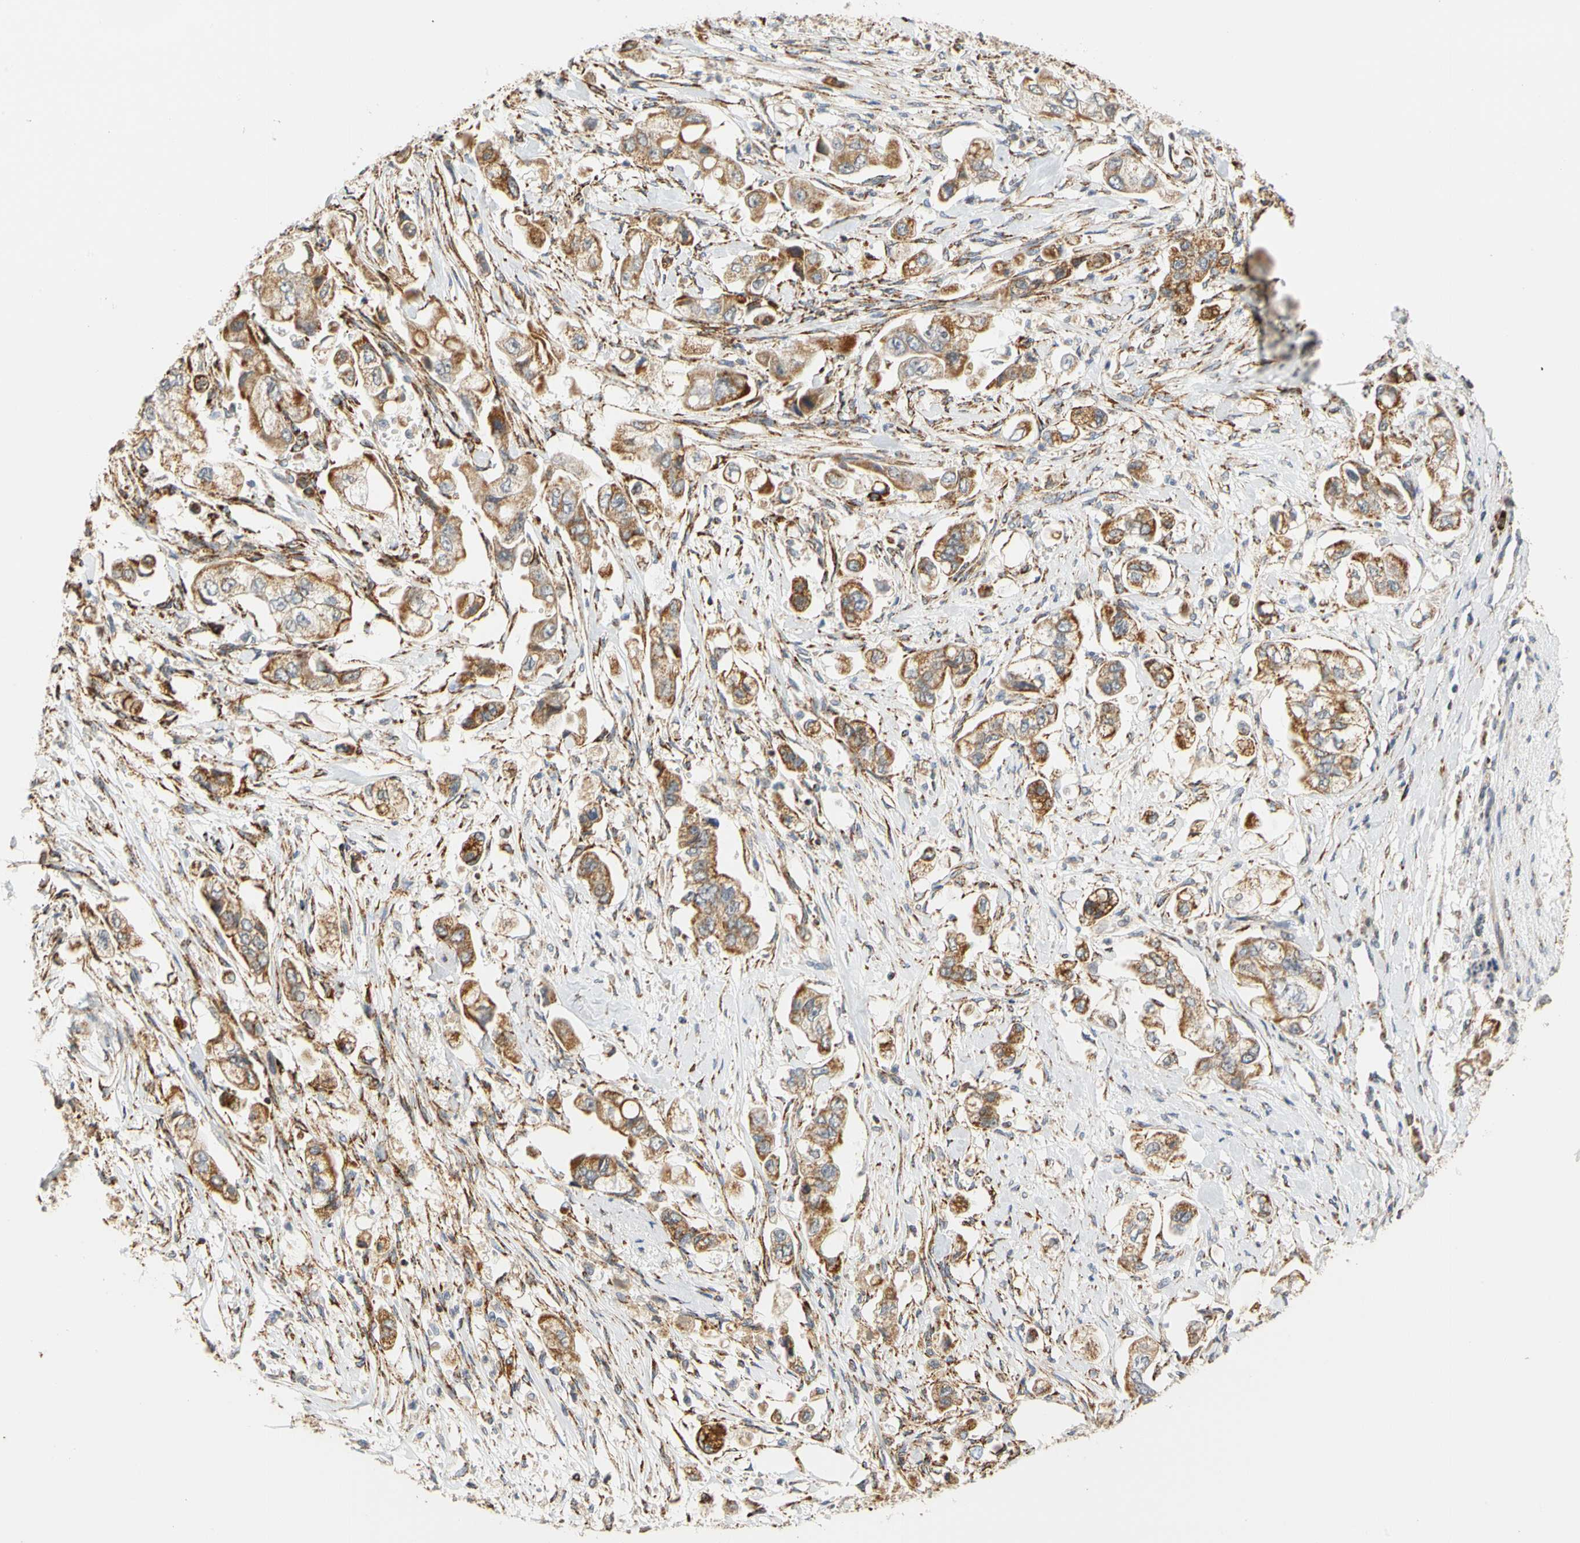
{"staining": {"intensity": "moderate", "quantity": ">75%", "location": "cytoplasmic/membranous"}, "tissue": "stomach cancer", "cell_type": "Tumor cells", "image_type": "cancer", "snomed": [{"axis": "morphology", "description": "Adenocarcinoma, NOS"}, {"axis": "topography", "description": "Stomach"}], "caption": "This is an image of immunohistochemistry staining of stomach adenocarcinoma, which shows moderate staining in the cytoplasmic/membranous of tumor cells.", "gene": "SFXN3", "patient": {"sex": "male", "age": 62}}